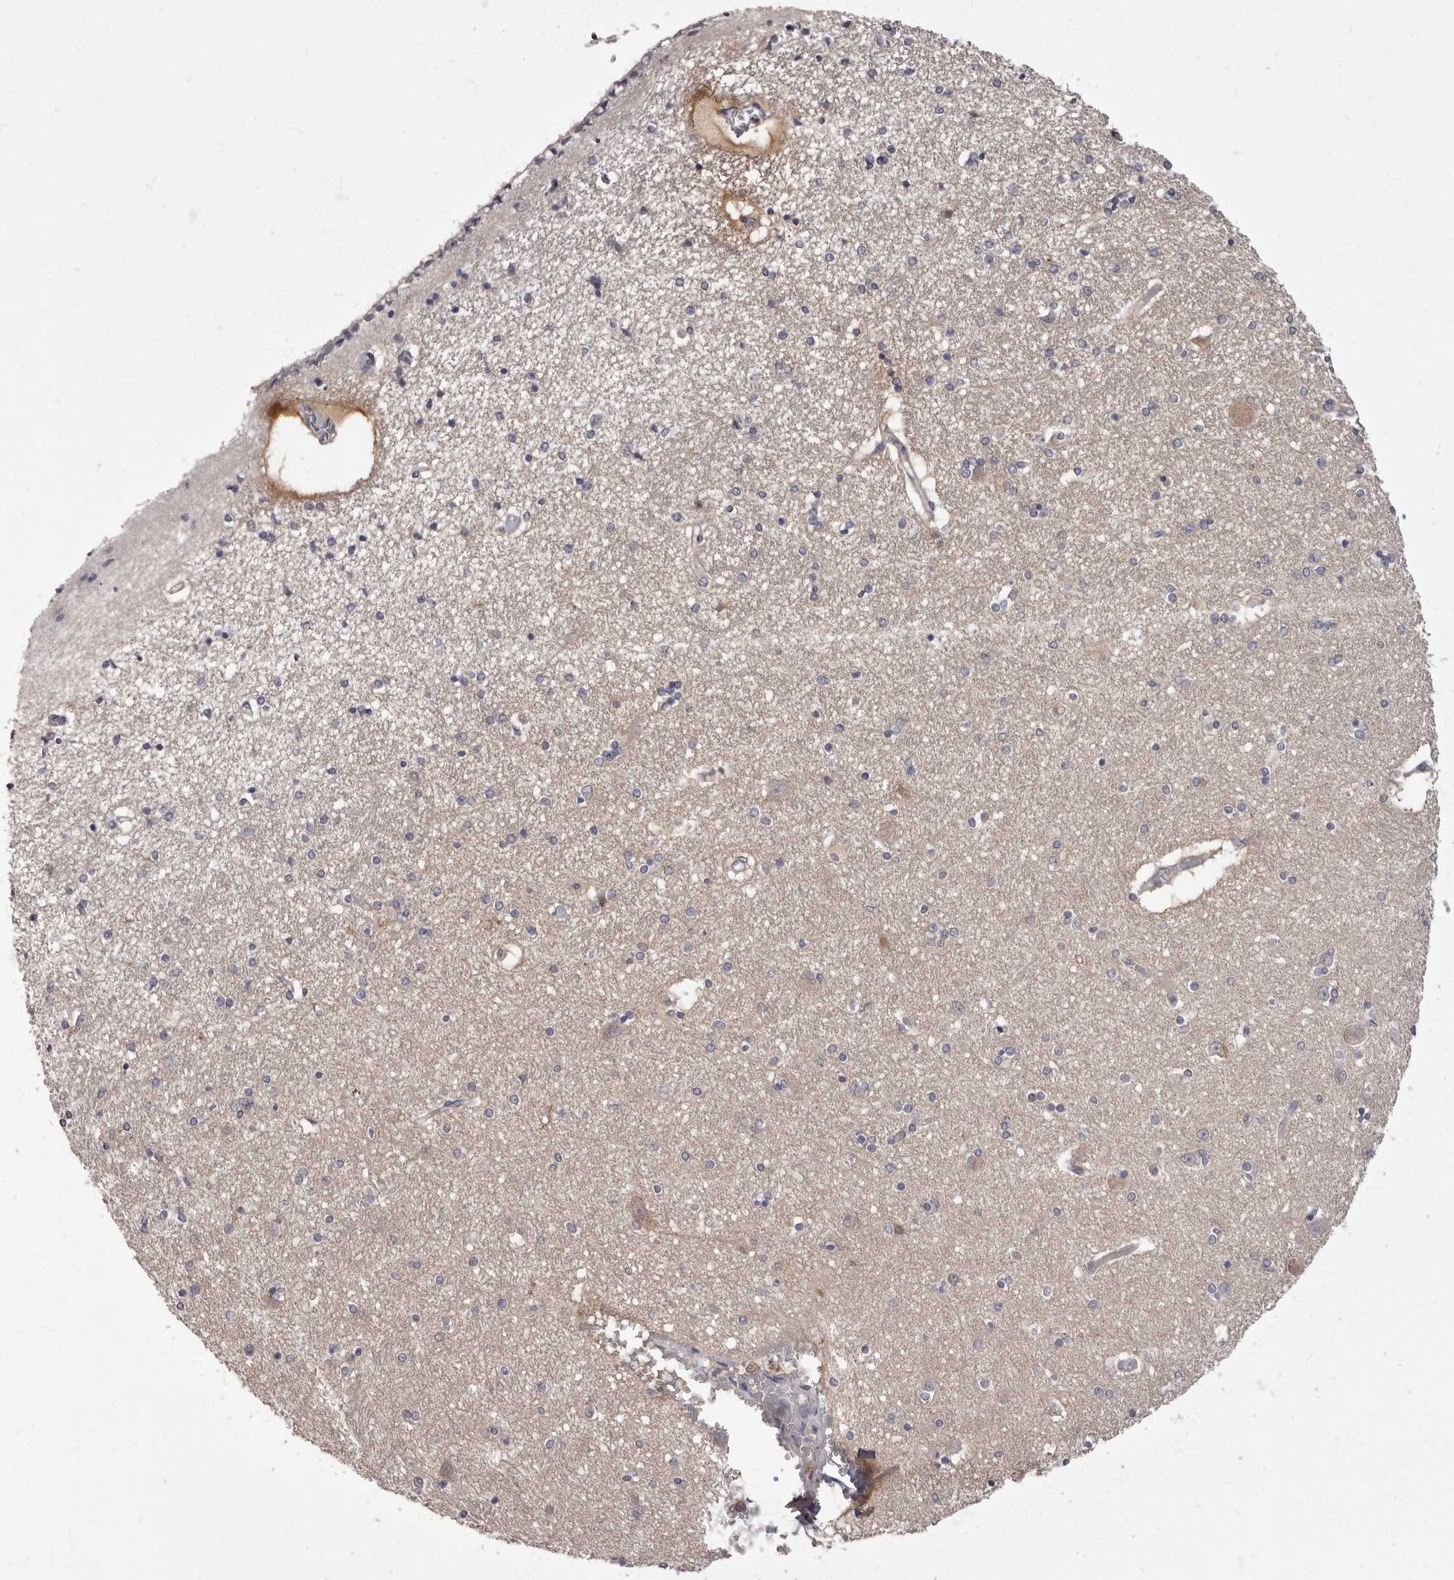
{"staining": {"intensity": "weak", "quantity": "<25%", "location": "cytoplasmic/membranous"}, "tissue": "hippocampus", "cell_type": "Glial cells", "image_type": "normal", "snomed": [{"axis": "morphology", "description": "Normal tissue, NOS"}, {"axis": "topography", "description": "Hippocampus"}], "caption": "An image of human hippocampus is negative for staining in glial cells. (Immunohistochemistry (ihc), brightfield microscopy, high magnification).", "gene": "APEH", "patient": {"sex": "female", "age": 54}}